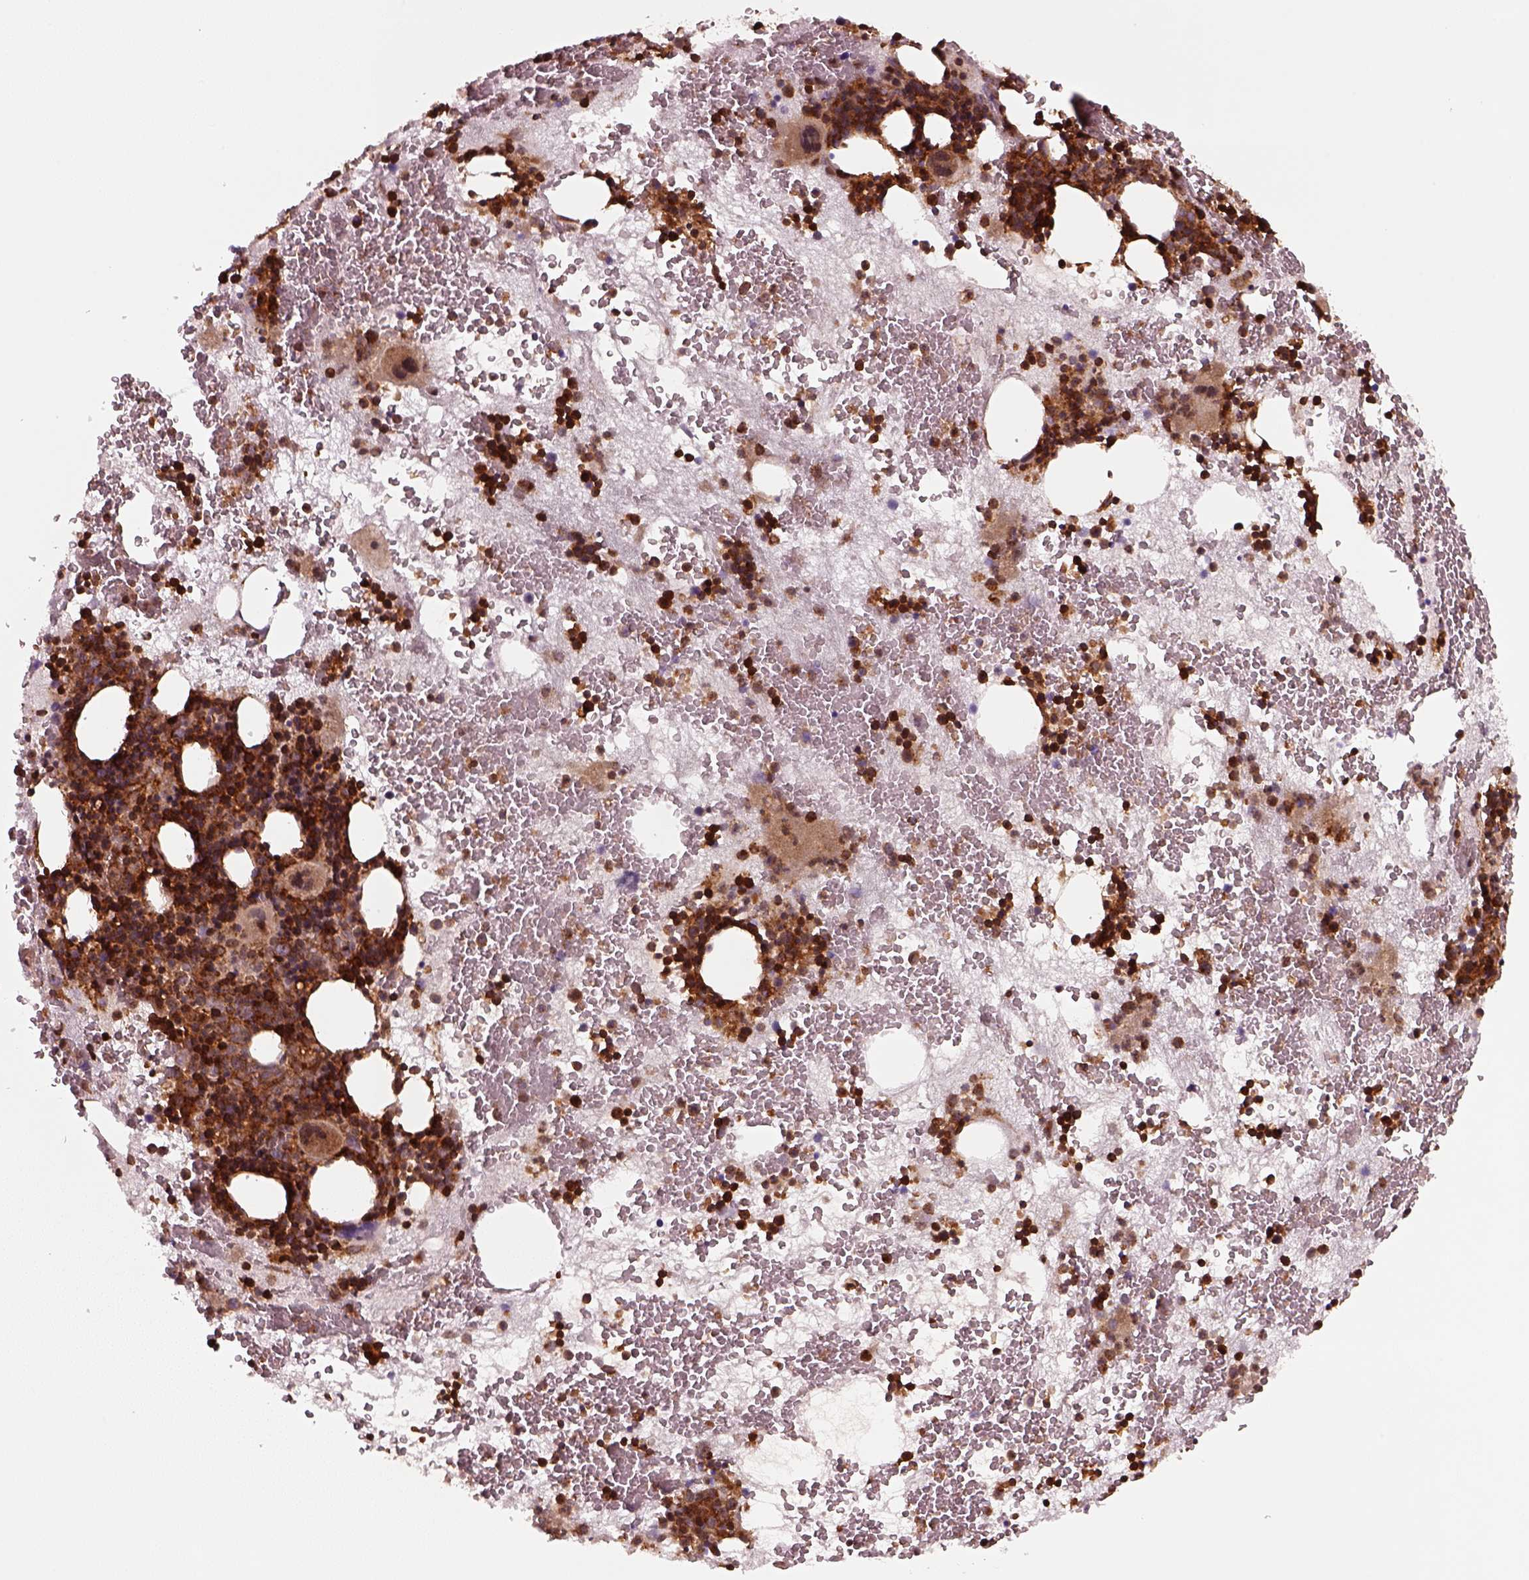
{"staining": {"intensity": "strong", "quantity": "<25%", "location": "cytoplasmic/membranous"}, "tissue": "bone marrow", "cell_type": "Hematopoietic cells", "image_type": "normal", "snomed": [{"axis": "morphology", "description": "Normal tissue, NOS"}, {"axis": "topography", "description": "Bone marrow"}], "caption": "Strong cytoplasmic/membranous protein staining is present in approximately <25% of hematopoietic cells in bone marrow.", "gene": "WASHC2A", "patient": {"sex": "male", "age": 79}}